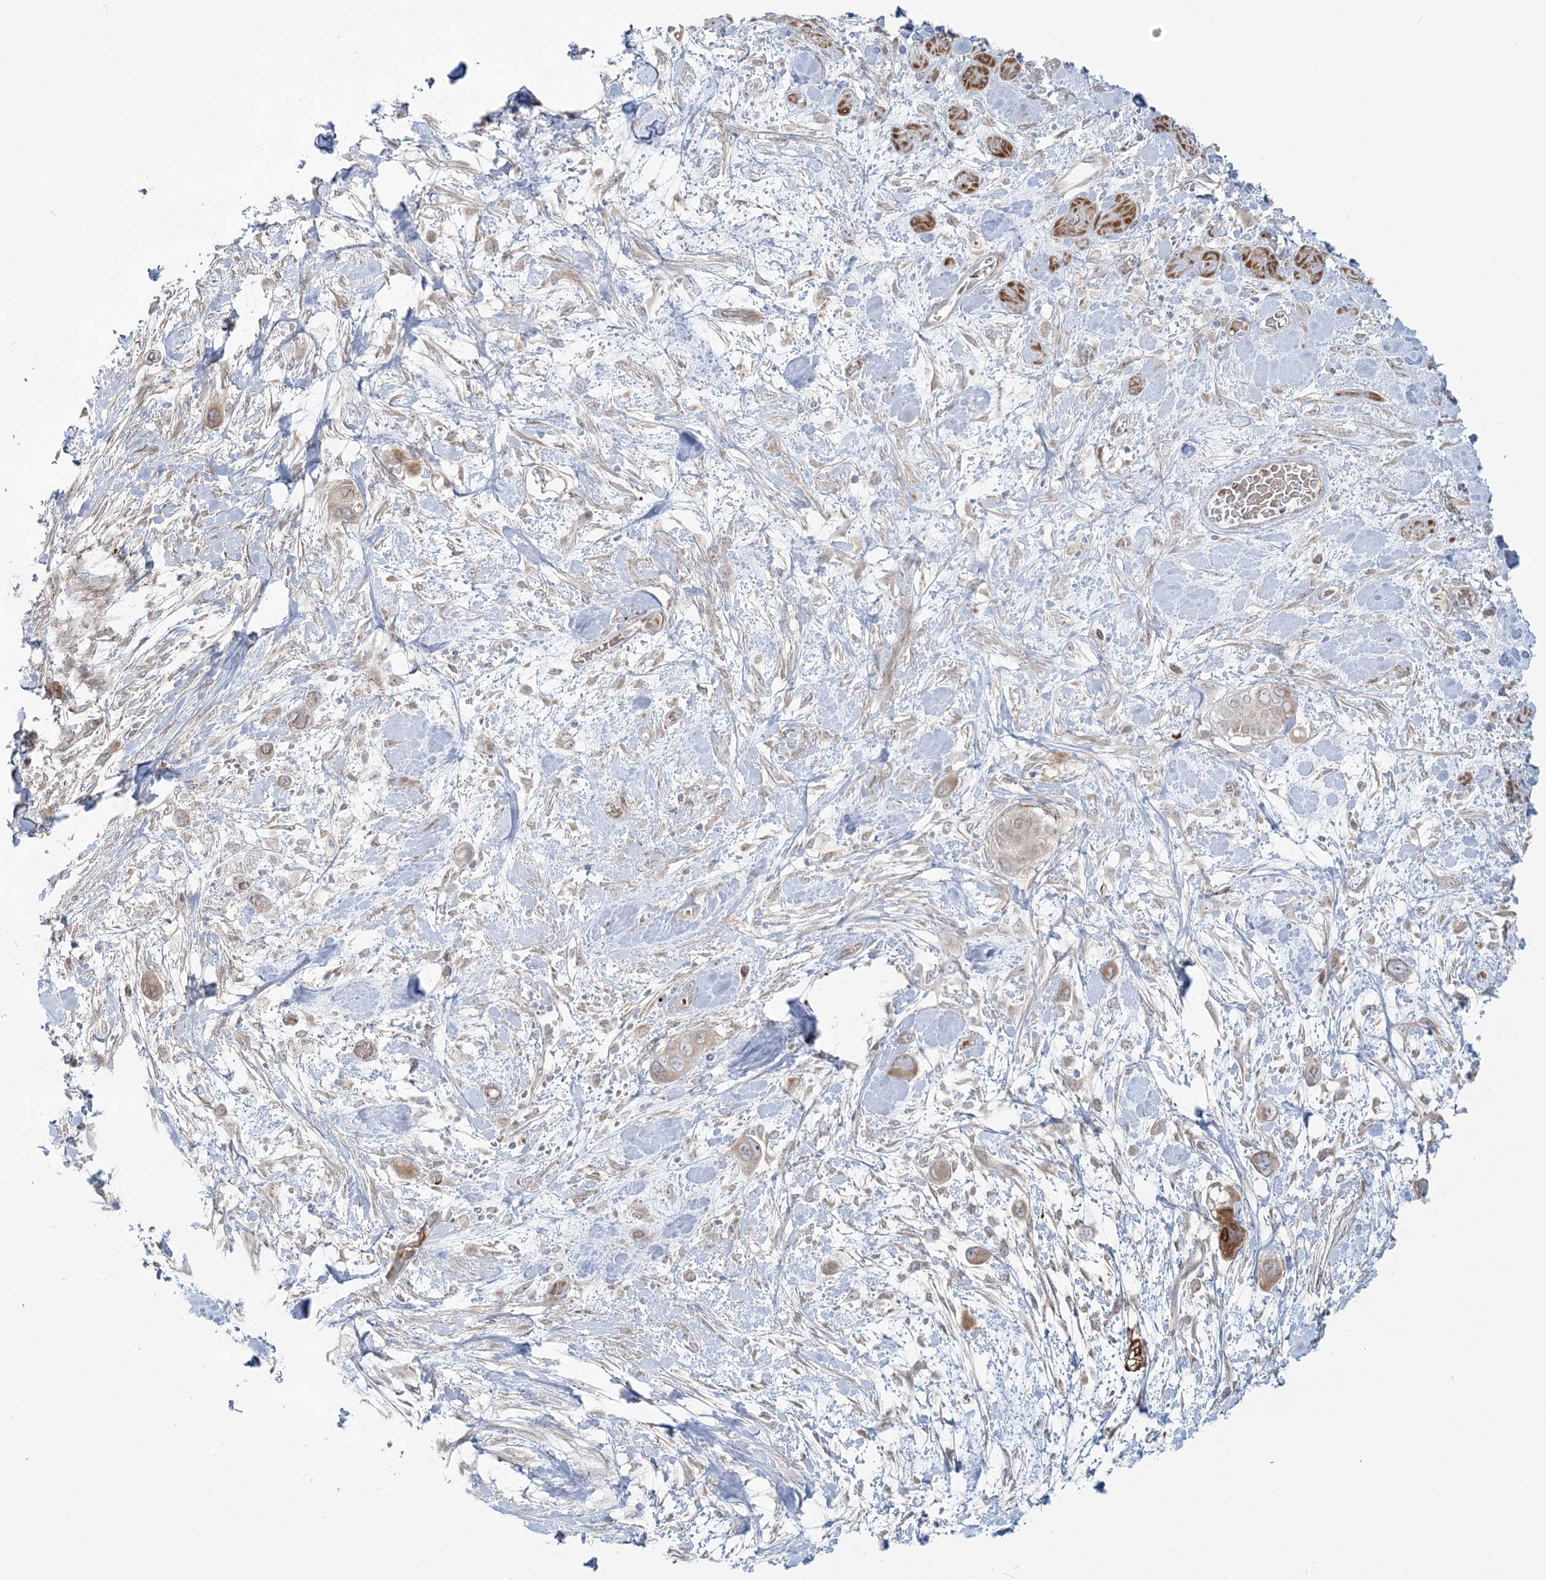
{"staining": {"intensity": "weak", "quantity": "25%-75%", "location": "cytoplasmic/membranous"}, "tissue": "pancreatic cancer", "cell_type": "Tumor cells", "image_type": "cancer", "snomed": [{"axis": "morphology", "description": "Adenocarcinoma, NOS"}, {"axis": "topography", "description": "Pancreas"}], "caption": "An image showing weak cytoplasmic/membranous positivity in about 25%-75% of tumor cells in pancreatic cancer (adenocarcinoma), as visualized by brown immunohistochemical staining.", "gene": "NUDT9", "patient": {"sex": "male", "age": 68}}